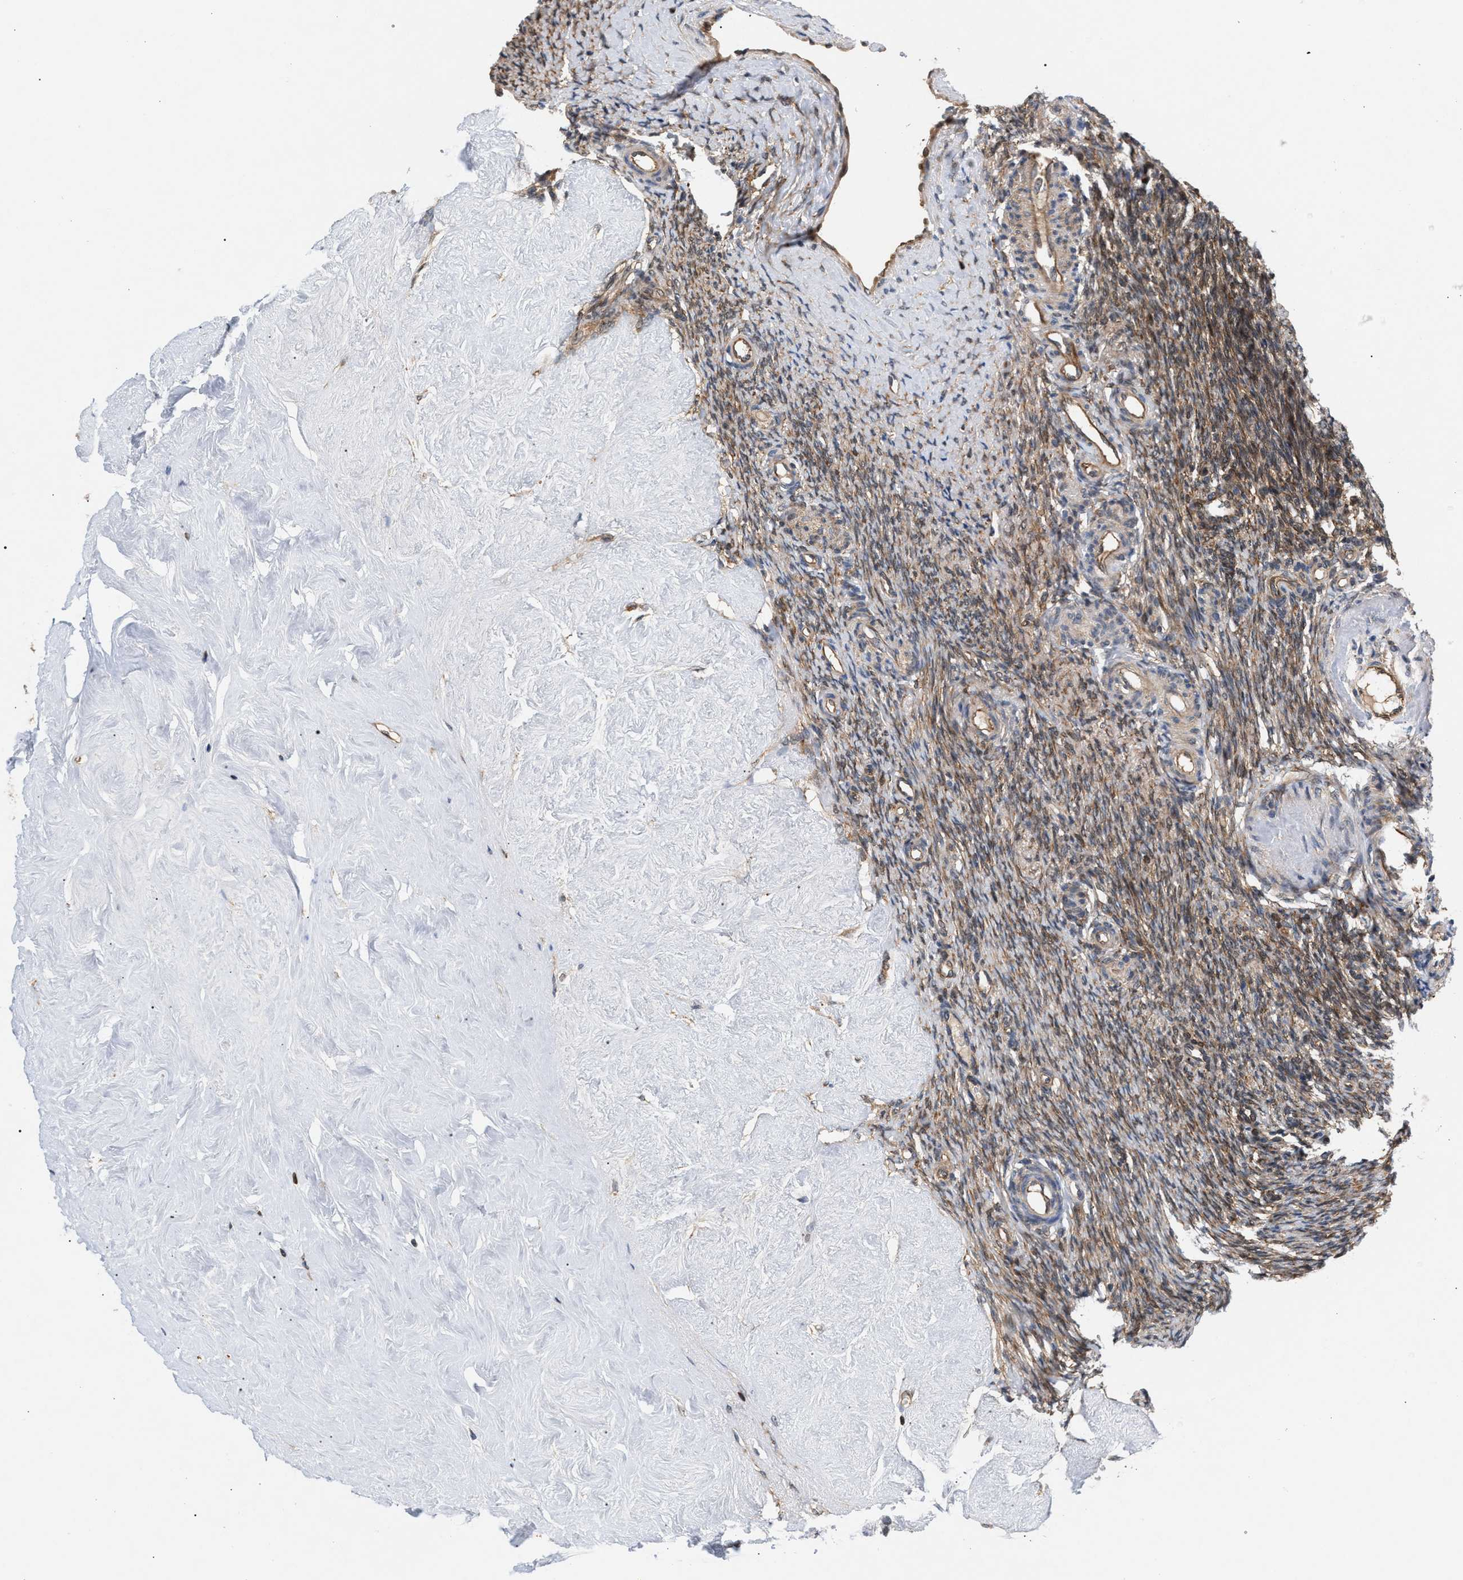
{"staining": {"intensity": "moderate", "quantity": "25%-75%", "location": "cytoplasmic/membranous"}, "tissue": "ovary", "cell_type": "Ovarian stroma cells", "image_type": "normal", "snomed": [{"axis": "morphology", "description": "Normal tissue, NOS"}, {"axis": "topography", "description": "Ovary"}], "caption": "IHC image of benign ovary stained for a protein (brown), which demonstrates medium levels of moderate cytoplasmic/membranous expression in approximately 25%-75% of ovarian stroma cells.", "gene": "GLOD4", "patient": {"sex": "female", "age": 41}}